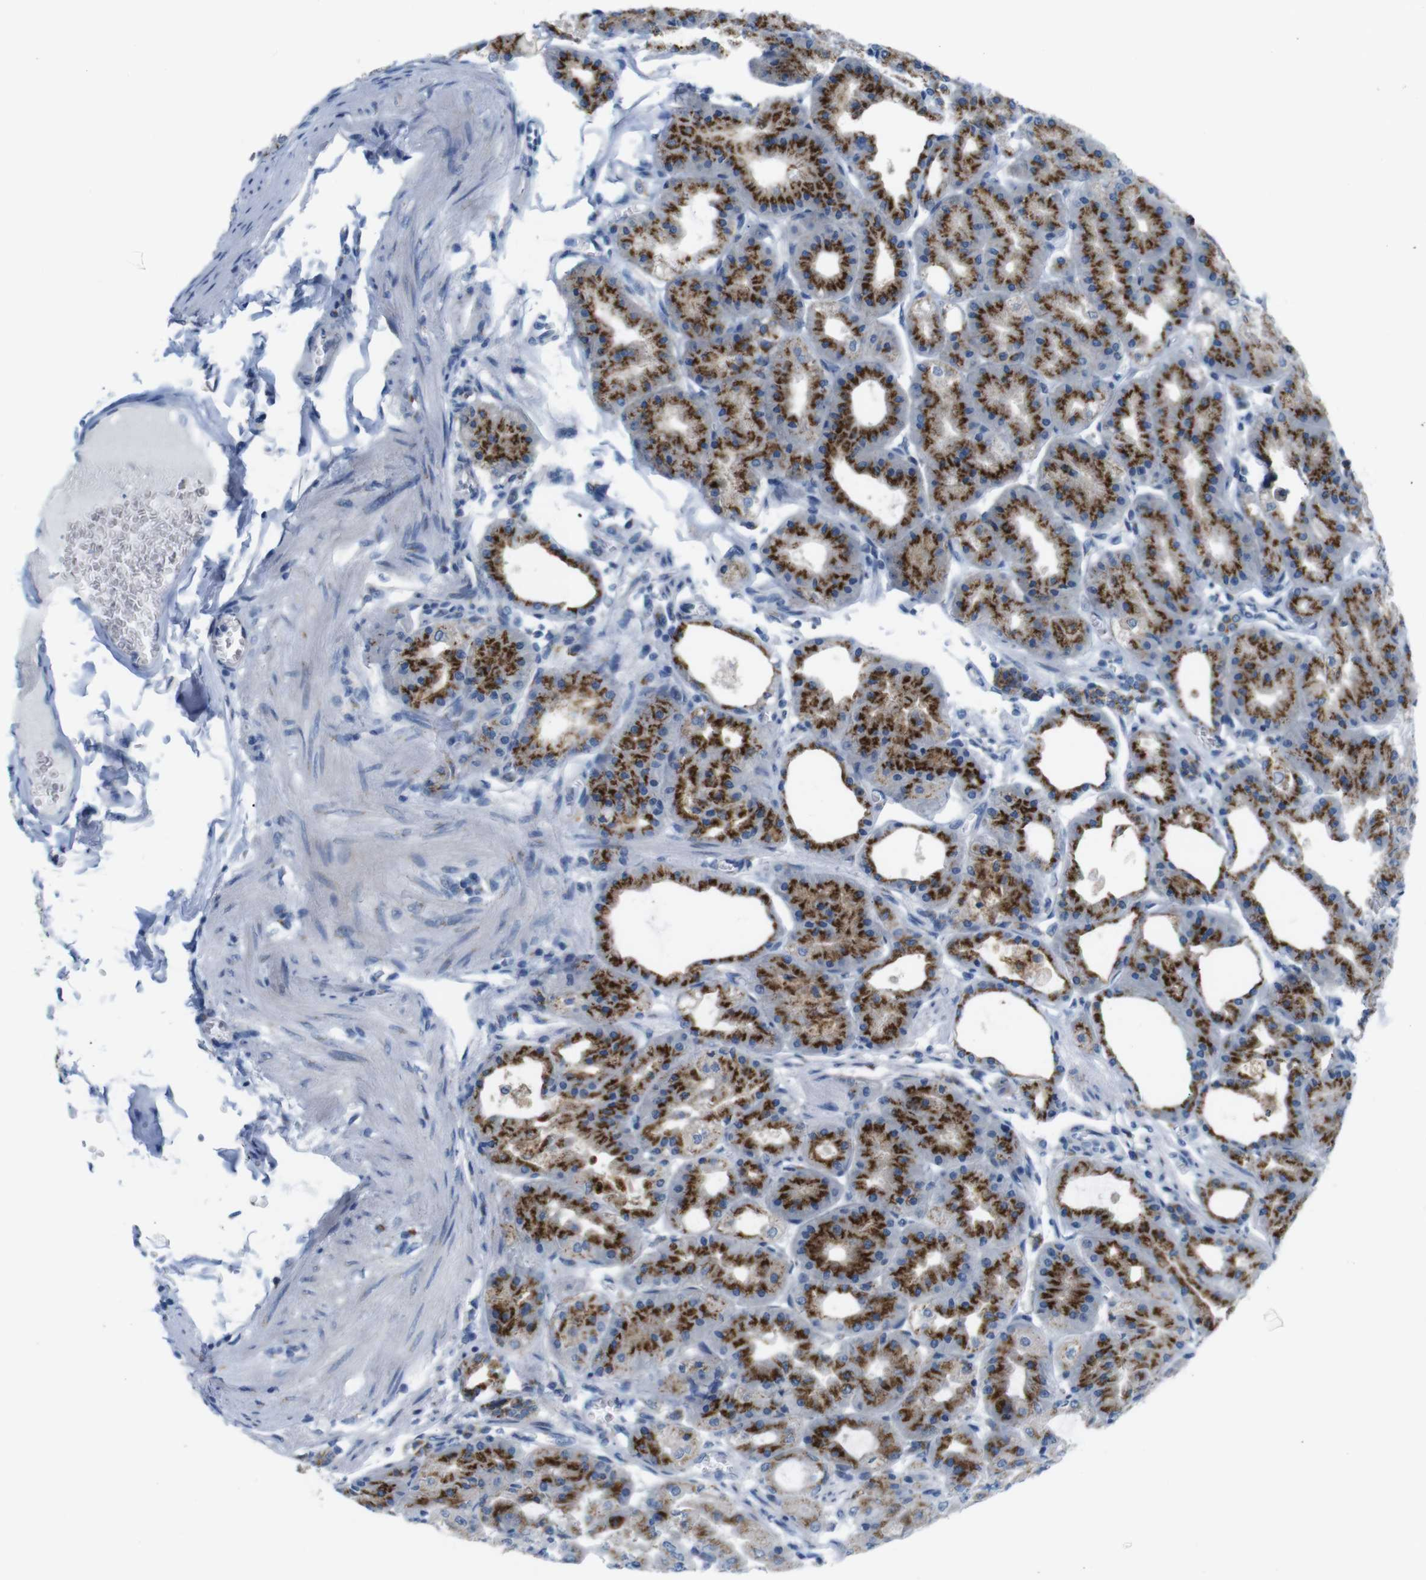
{"staining": {"intensity": "strong", "quantity": ">75%", "location": "cytoplasmic/membranous"}, "tissue": "stomach", "cell_type": "Glandular cells", "image_type": "normal", "snomed": [{"axis": "morphology", "description": "Normal tissue, NOS"}, {"axis": "topography", "description": "Stomach, lower"}], "caption": "A micrograph showing strong cytoplasmic/membranous expression in approximately >75% of glandular cells in benign stomach, as visualized by brown immunohistochemical staining.", "gene": "GOLGA2", "patient": {"sex": "male", "age": 71}}